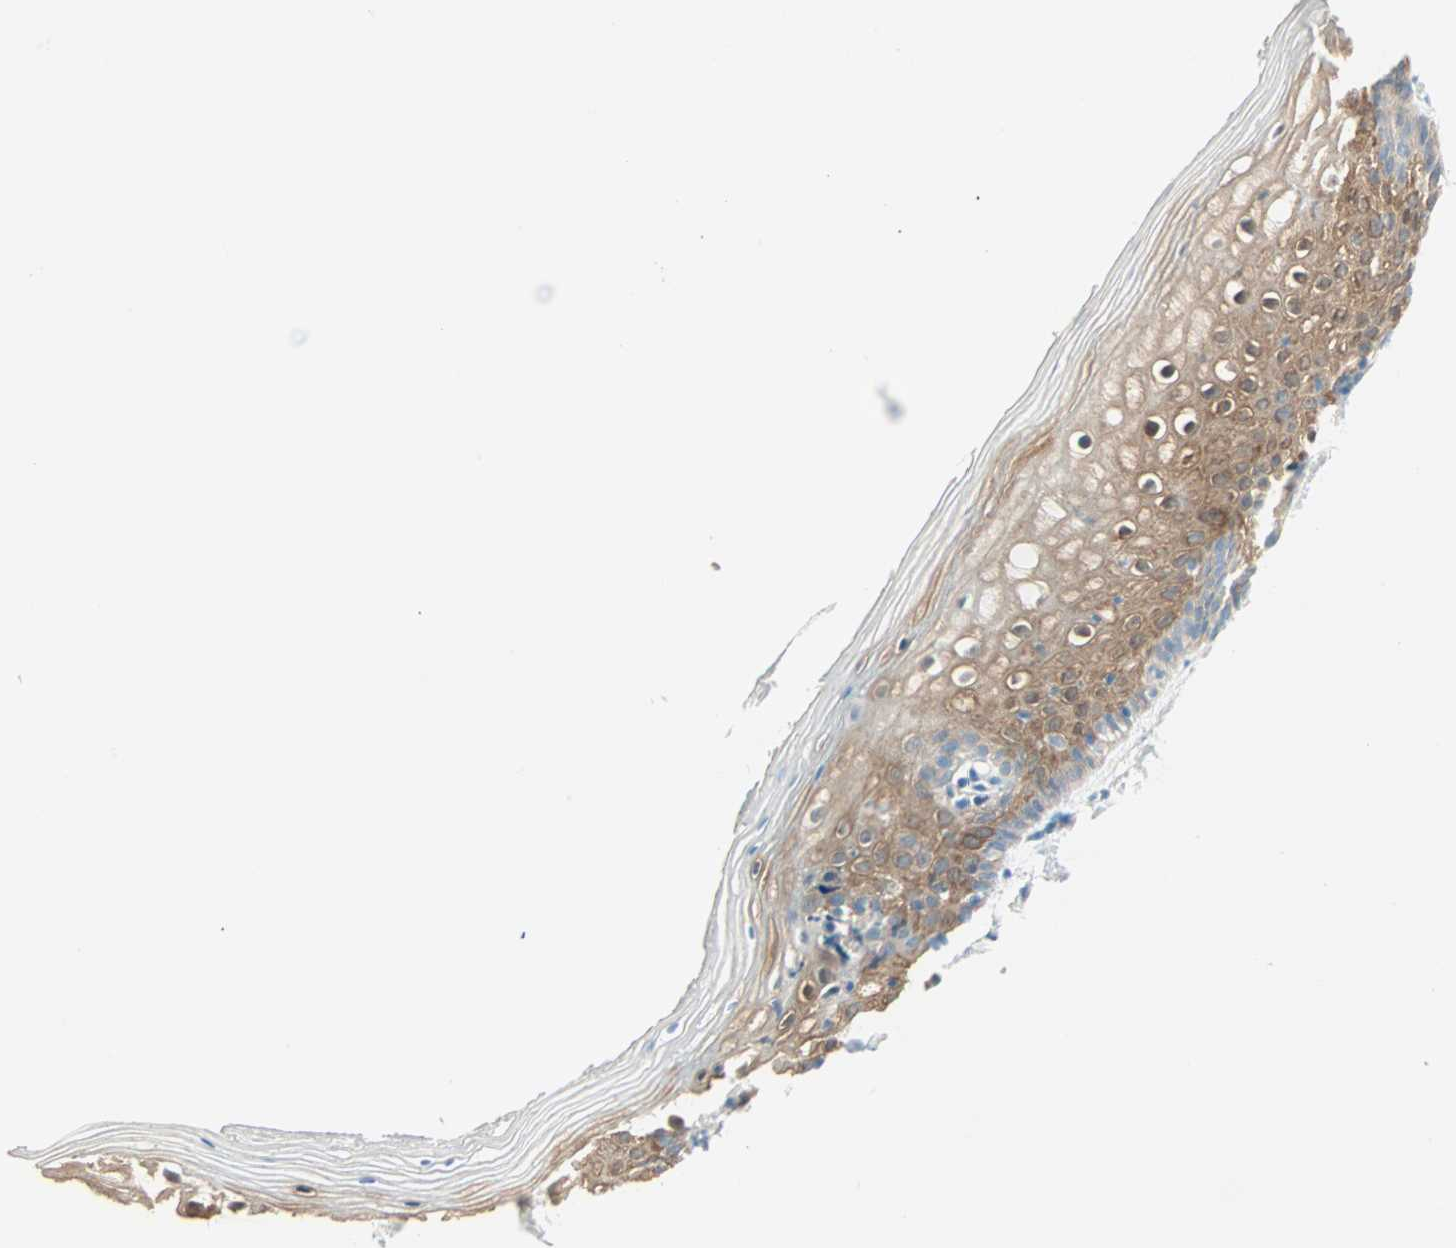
{"staining": {"intensity": "moderate", "quantity": "25%-75%", "location": "cytoplasmic/membranous"}, "tissue": "vagina", "cell_type": "Squamous epithelial cells", "image_type": "normal", "snomed": [{"axis": "morphology", "description": "Normal tissue, NOS"}, {"axis": "topography", "description": "Vagina"}], "caption": "Immunohistochemistry (IHC) image of unremarkable vagina stained for a protein (brown), which exhibits medium levels of moderate cytoplasmic/membranous positivity in about 25%-75% of squamous epithelial cells.", "gene": "ATF6", "patient": {"sex": "female", "age": 46}}